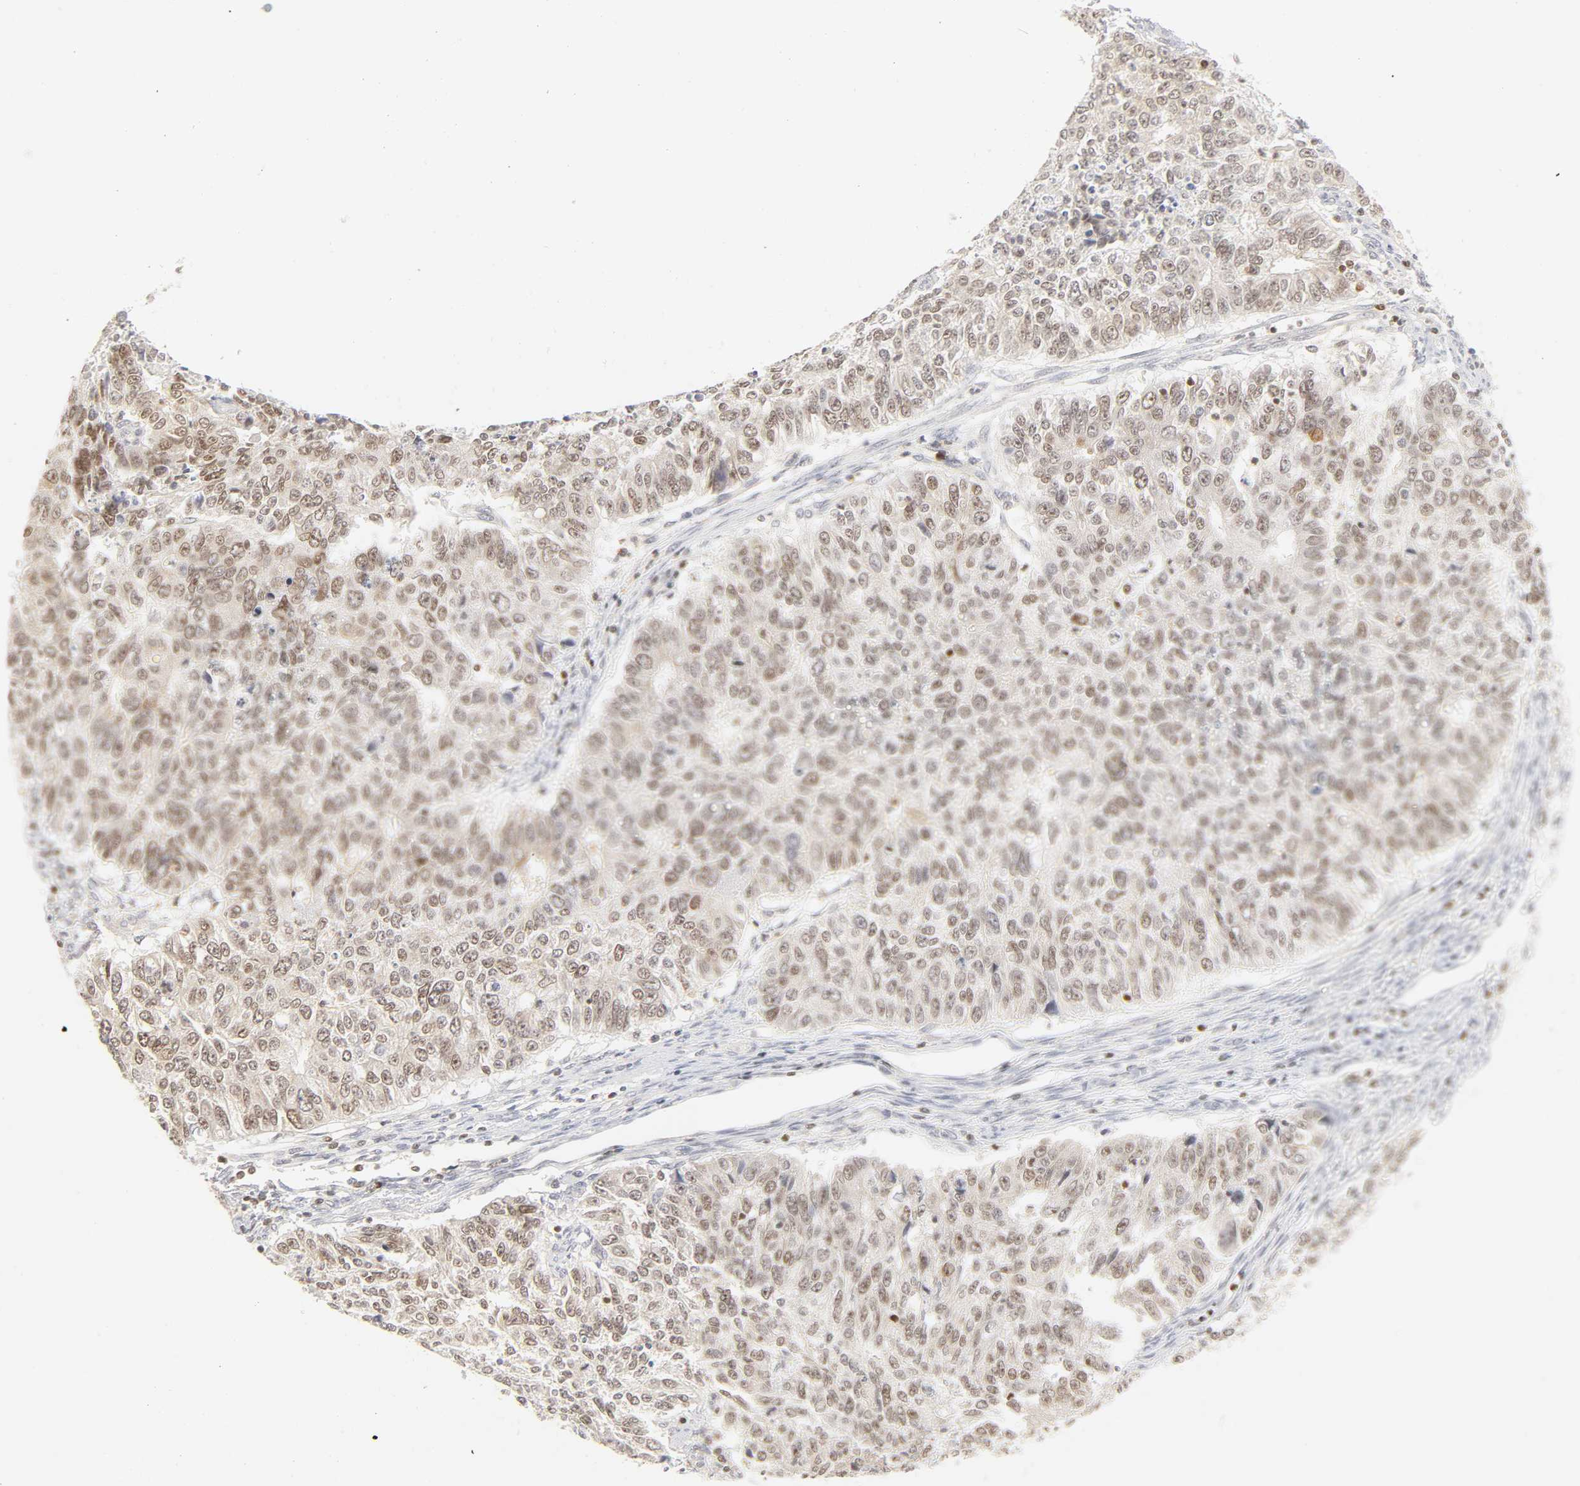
{"staining": {"intensity": "weak", "quantity": "25%-75%", "location": "cytoplasmic/membranous,nuclear"}, "tissue": "endometrial cancer", "cell_type": "Tumor cells", "image_type": "cancer", "snomed": [{"axis": "morphology", "description": "Adenocarcinoma, NOS"}, {"axis": "topography", "description": "Endometrium"}], "caption": "Tumor cells reveal low levels of weak cytoplasmic/membranous and nuclear positivity in approximately 25%-75% of cells in endometrial cancer (adenocarcinoma).", "gene": "KIF2A", "patient": {"sex": "female", "age": 42}}